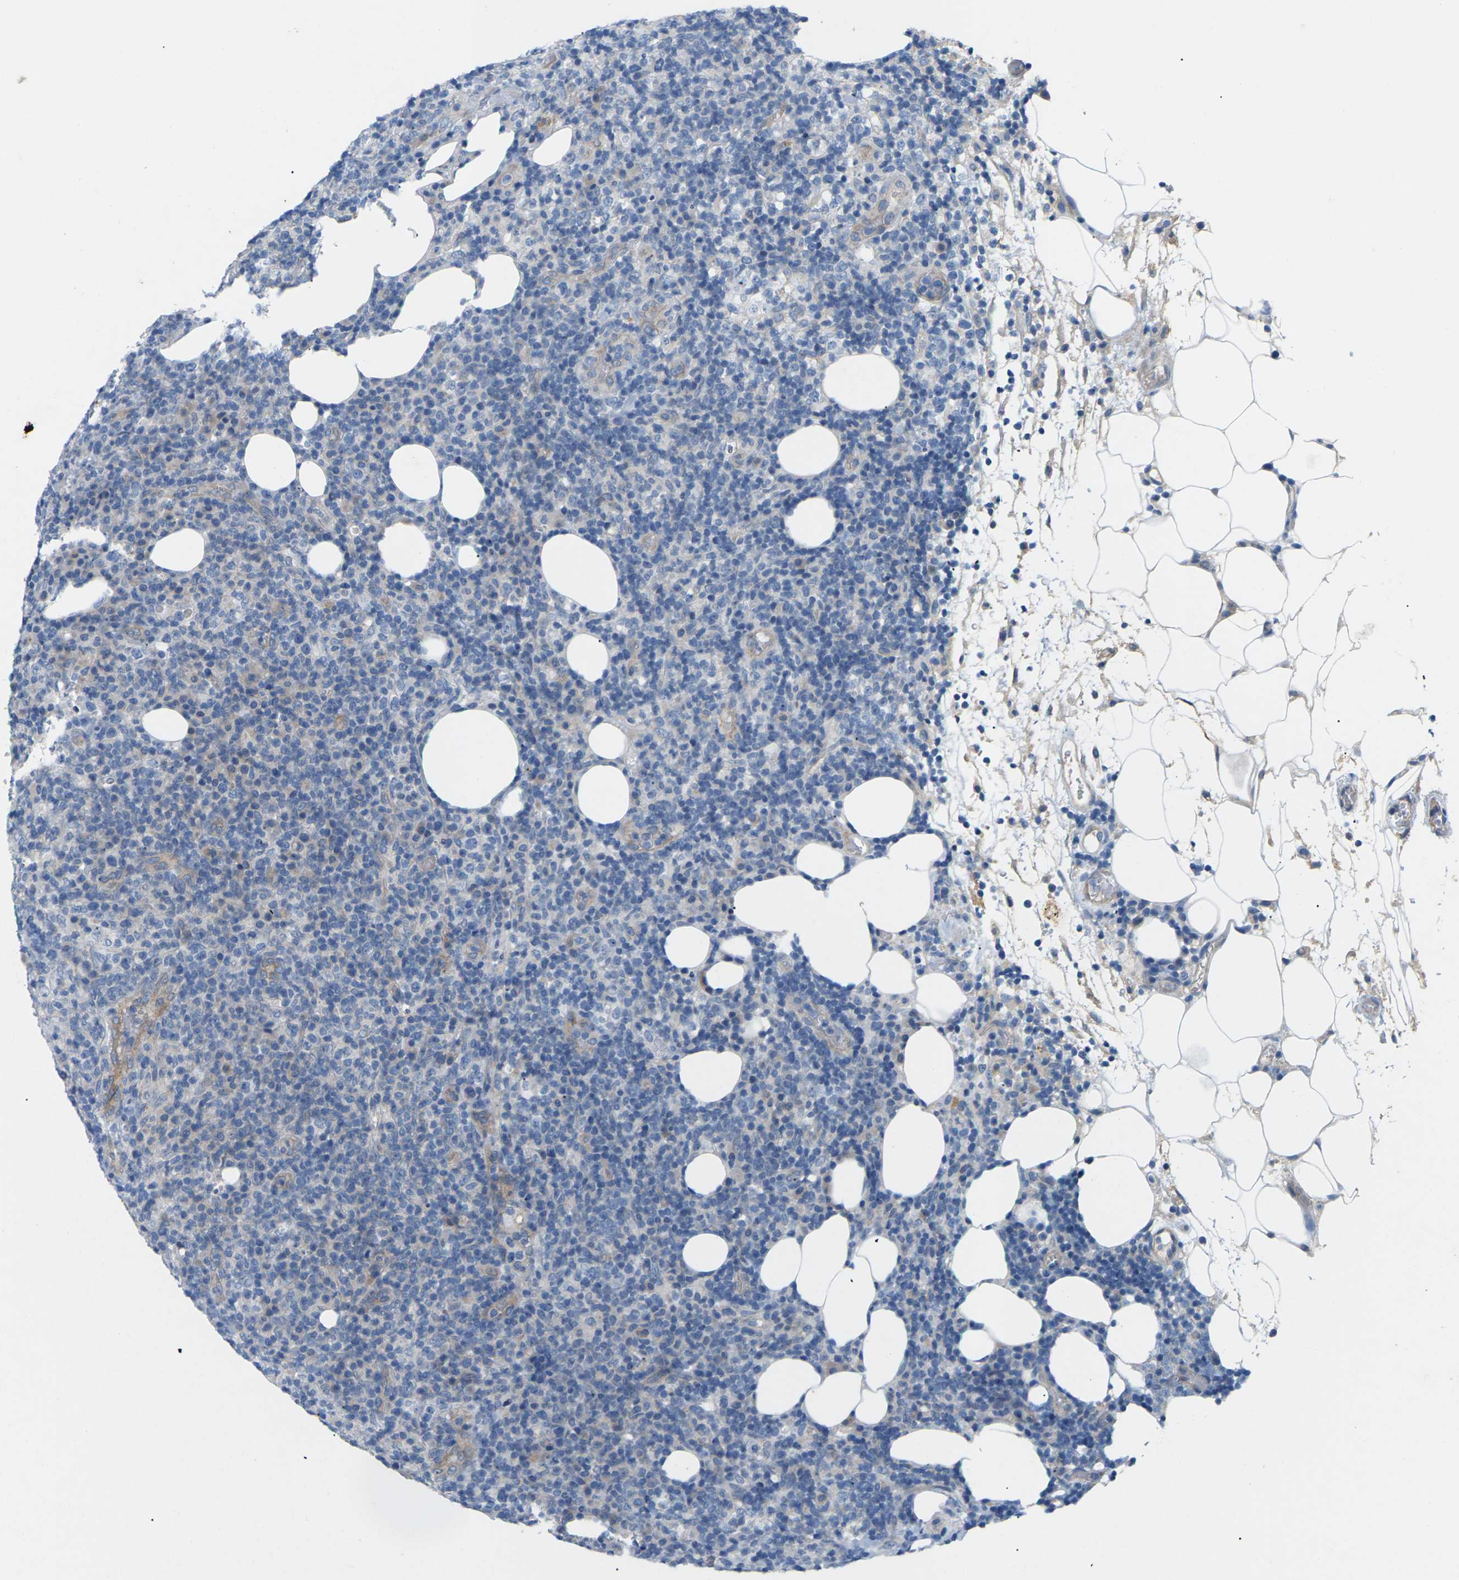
{"staining": {"intensity": "negative", "quantity": "none", "location": "none"}, "tissue": "lymphoma", "cell_type": "Tumor cells", "image_type": "cancer", "snomed": [{"axis": "morphology", "description": "Malignant lymphoma, non-Hodgkin's type, High grade"}, {"axis": "topography", "description": "Lymph node"}], "caption": "Tumor cells are negative for brown protein staining in high-grade malignant lymphoma, non-Hodgkin's type.", "gene": "ITGA5", "patient": {"sex": "female", "age": 76}}